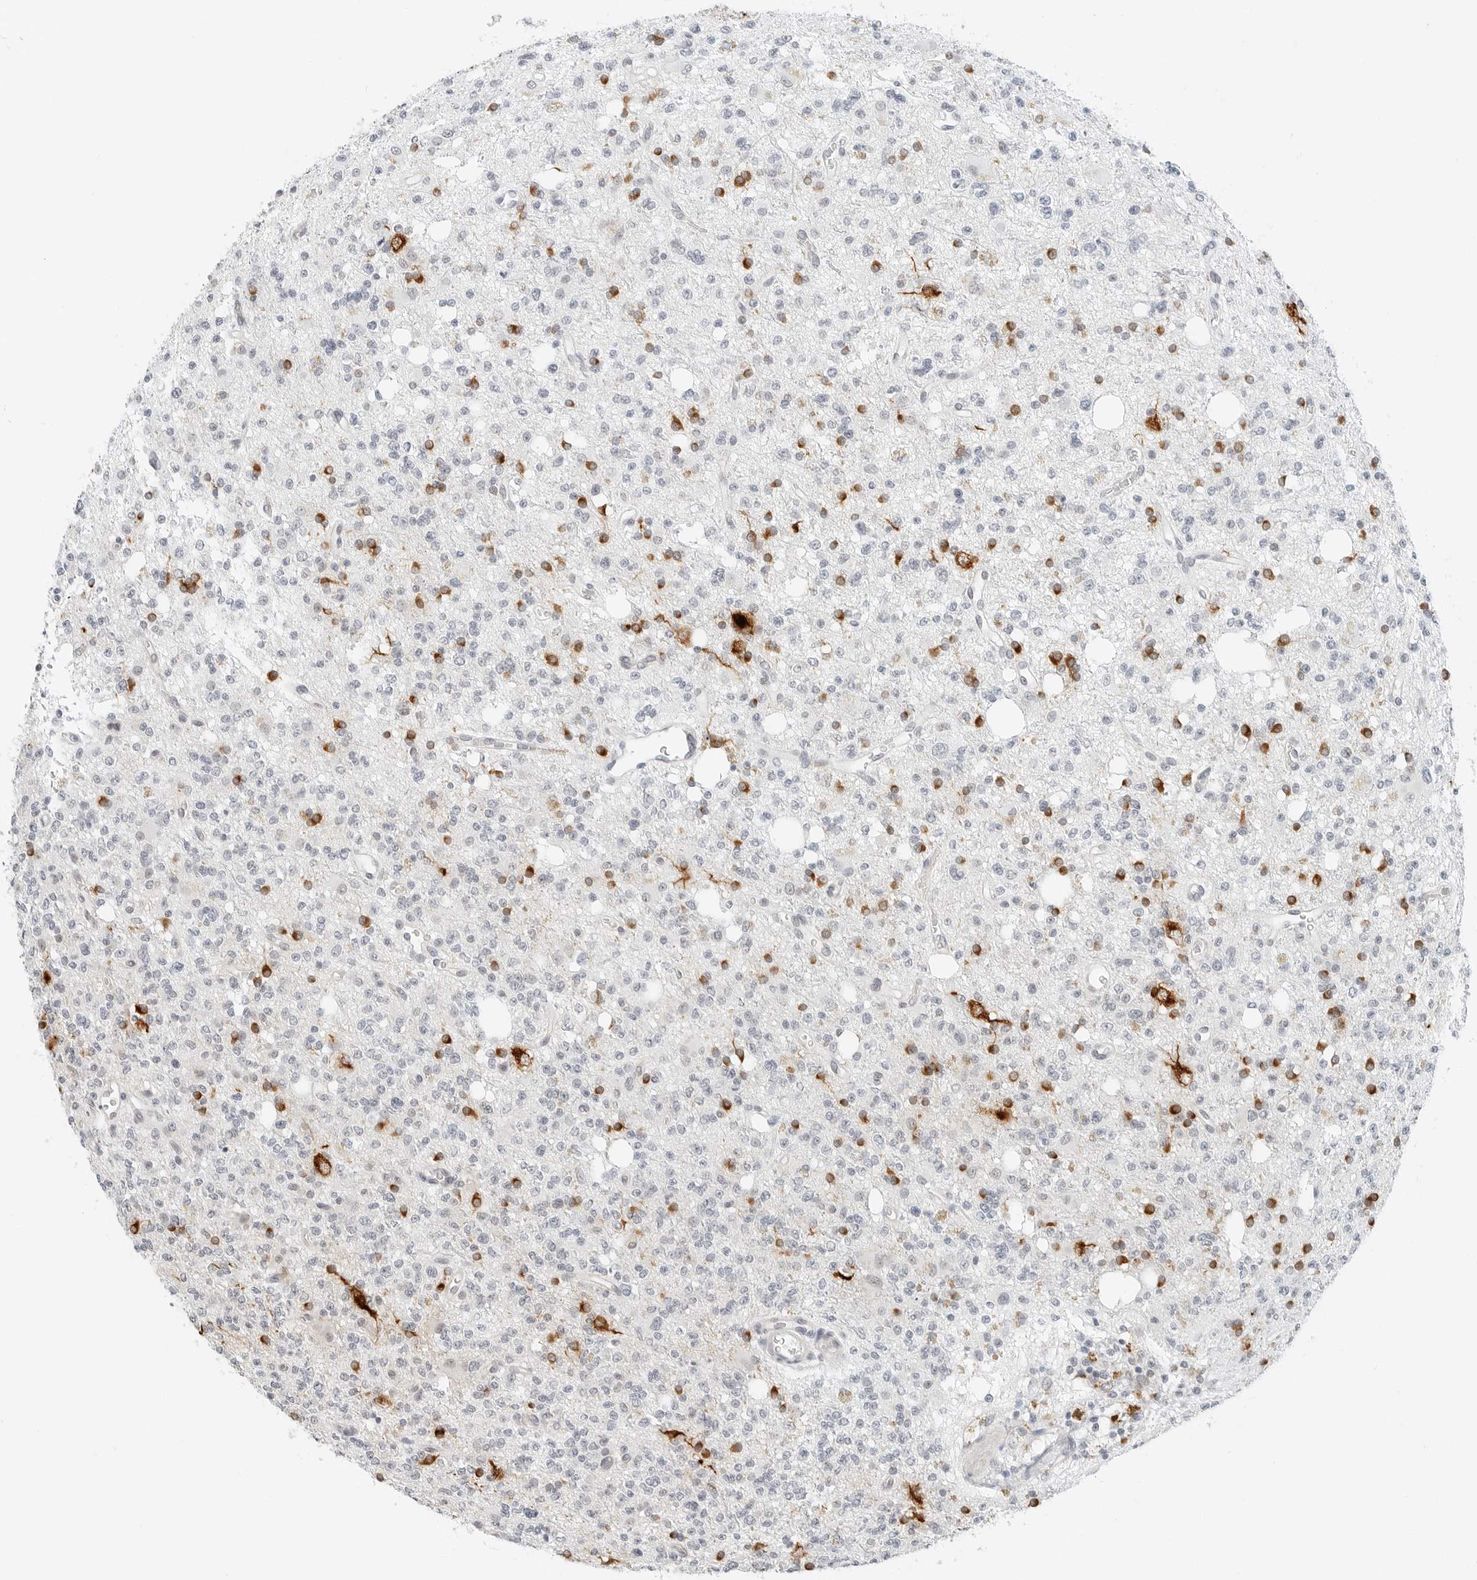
{"staining": {"intensity": "strong", "quantity": "<25%", "location": "cytoplasmic/membranous"}, "tissue": "glioma", "cell_type": "Tumor cells", "image_type": "cancer", "snomed": [{"axis": "morphology", "description": "Glioma, malignant, High grade"}, {"axis": "topography", "description": "Brain"}], "caption": "Strong cytoplasmic/membranous staining is present in approximately <25% of tumor cells in glioma.", "gene": "CCSAP", "patient": {"sex": "female", "age": 62}}